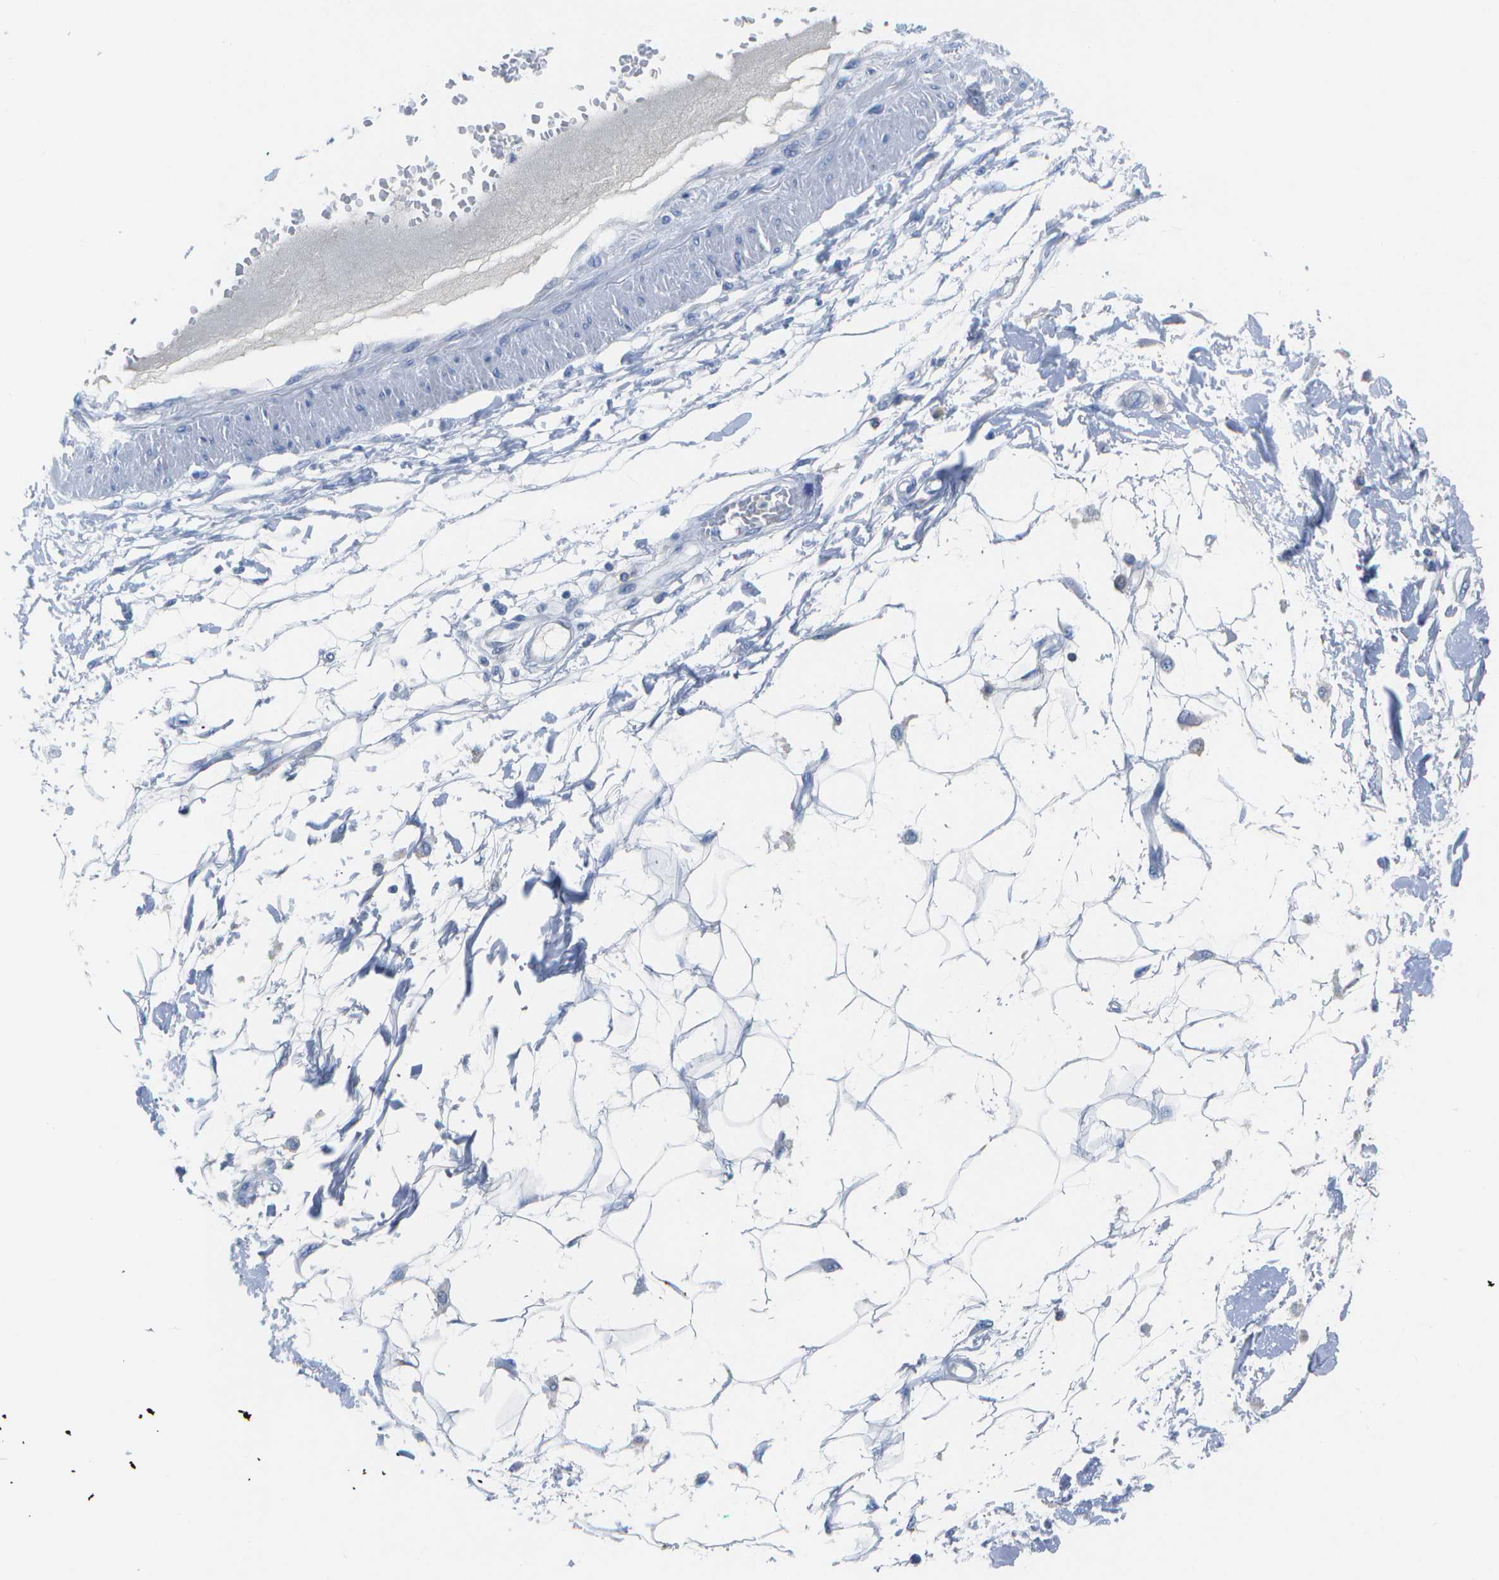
{"staining": {"intensity": "negative", "quantity": "none", "location": "none"}, "tissue": "adipose tissue", "cell_type": "Adipocytes", "image_type": "normal", "snomed": [{"axis": "morphology", "description": "Normal tissue, NOS"}, {"axis": "morphology", "description": "Squamous cell carcinoma, NOS"}, {"axis": "topography", "description": "Skin"}, {"axis": "topography", "description": "Peripheral nerve tissue"}], "caption": "Immunohistochemistry of unremarkable human adipose tissue displays no expression in adipocytes. (DAB (3,3'-diaminobenzidine) IHC, high magnification).", "gene": "MS4A1", "patient": {"sex": "male", "age": 83}}